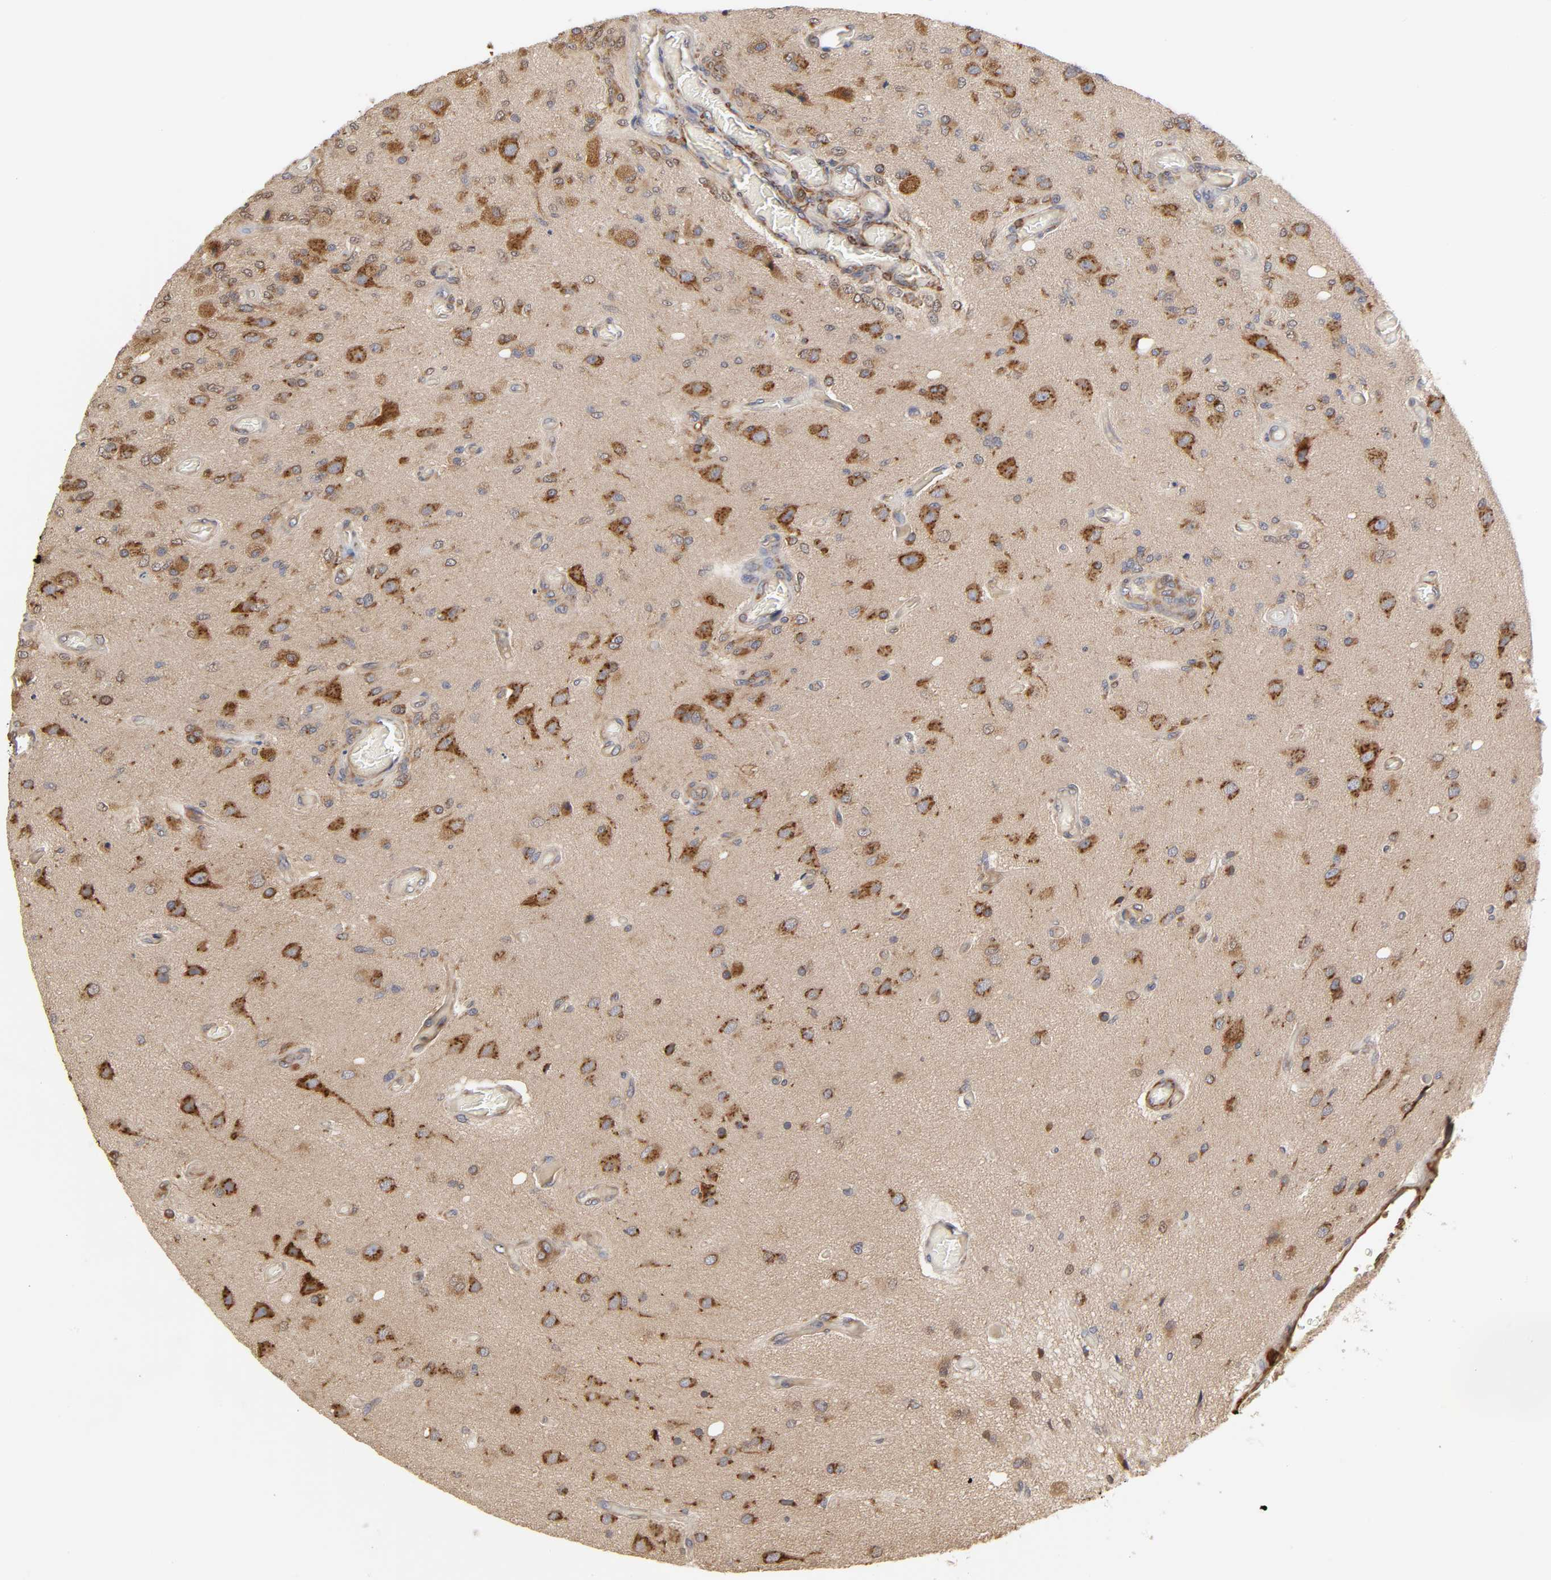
{"staining": {"intensity": "strong", "quantity": ">75%", "location": "cytoplasmic/membranous"}, "tissue": "glioma", "cell_type": "Tumor cells", "image_type": "cancer", "snomed": [{"axis": "morphology", "description": "Normal tissue, NOS"}, {"axis": "morphology", "description": "Glioma, malignant, High grade"}, {"axis": "topography", "description": "Cerebral cortex"}], "caption": "IHC of malignant high-grade glioma shows high levels of strong cytoplasmic/membranous expression in about >75% of tumor cells.", "gene": "GNPTG", "patient": {"sex": "male", "age": 77}}